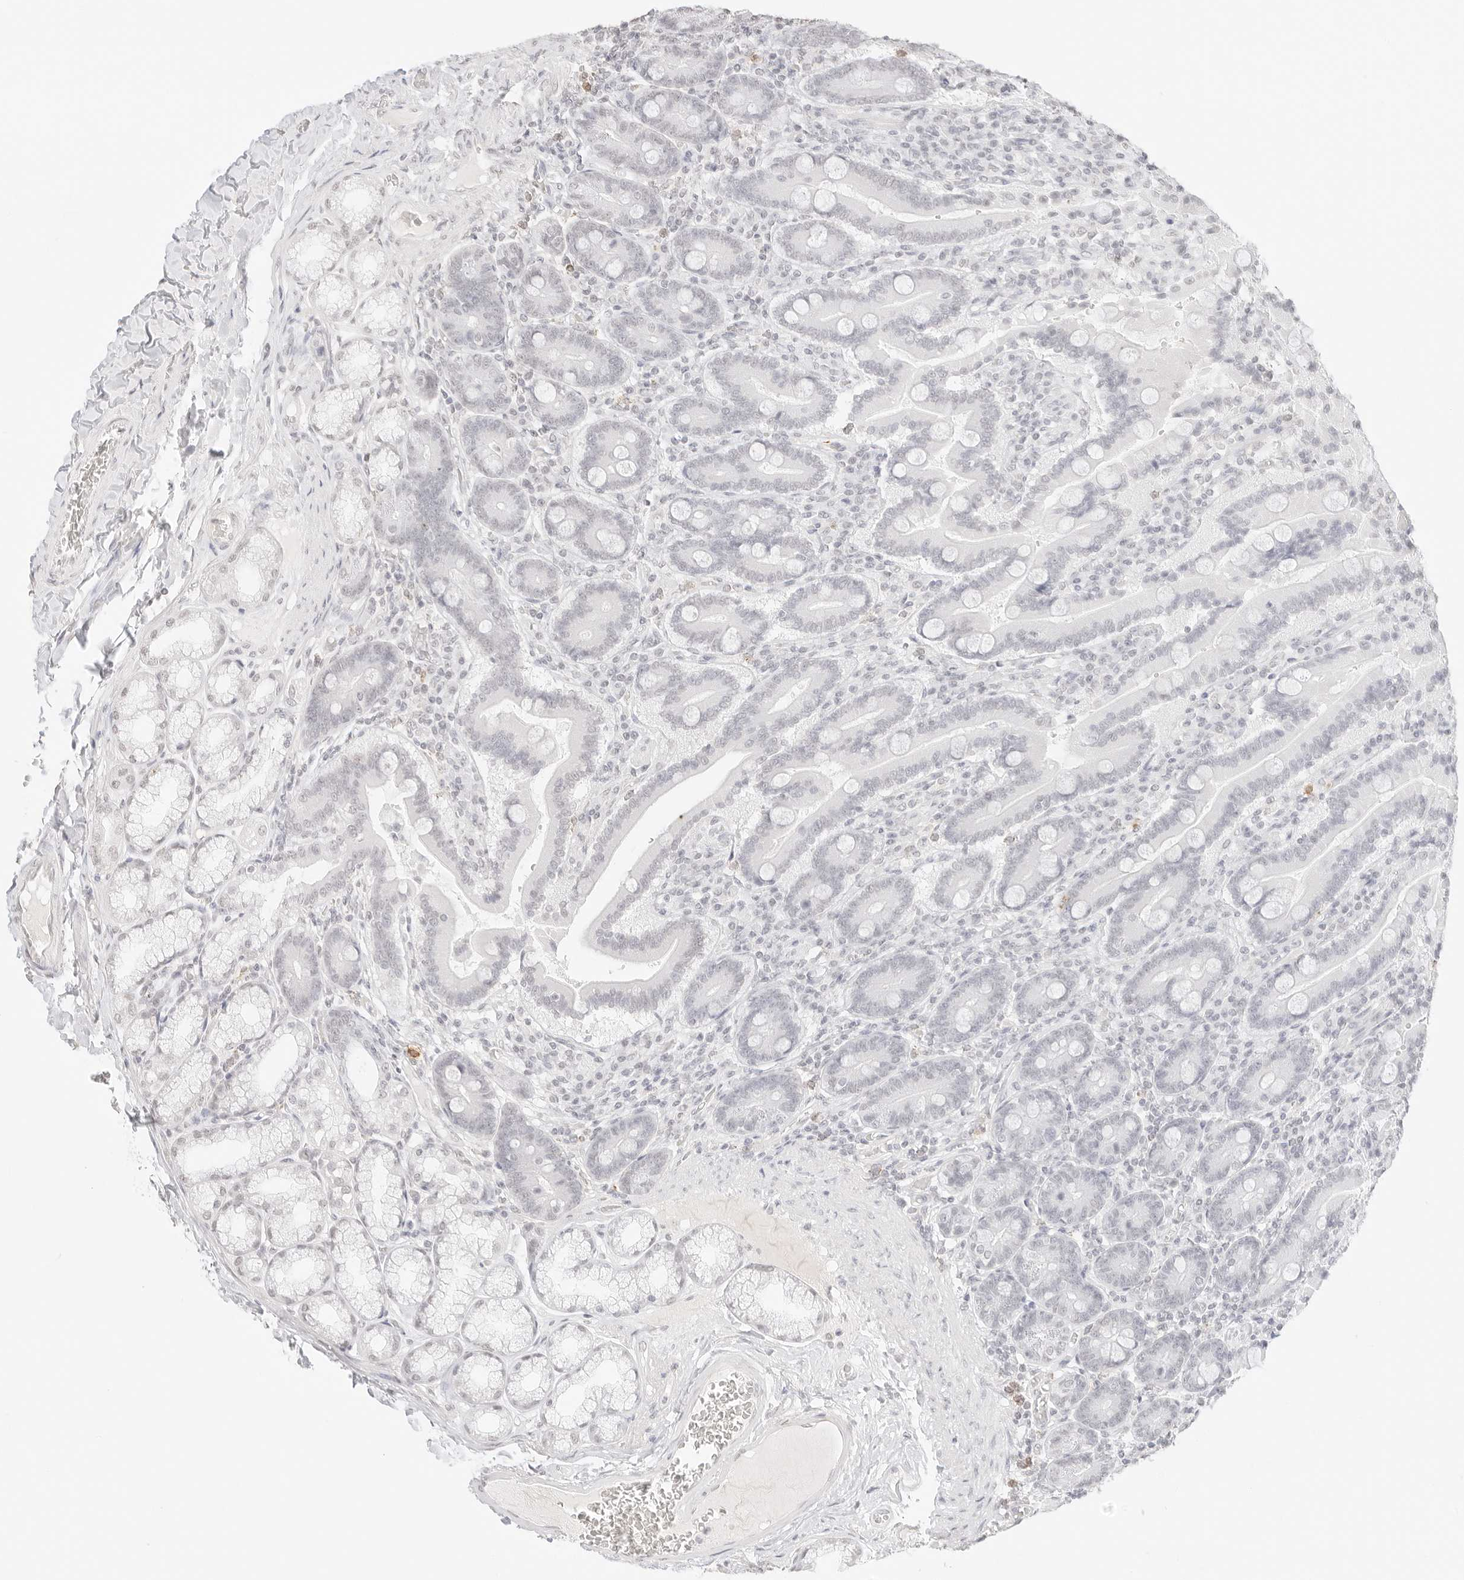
{"staining": {"intensity": "negative", "quantity": "none", "location": "none"}, "tissue": "duodenum", "cell_type": "Glandular cells", "image_type": "normal", "snomed": [{"axis": "morphology", "description": "Normal tissue, NOS"}, {"axis": "topography", "description": "Duodenum"}], "caption": "An IHC micrograph of benign duodenum is shown. There is no staining in glandular cells of duodenum.", "gene": "FBLN5", "patient": {"sex": "female", "age": 62}}